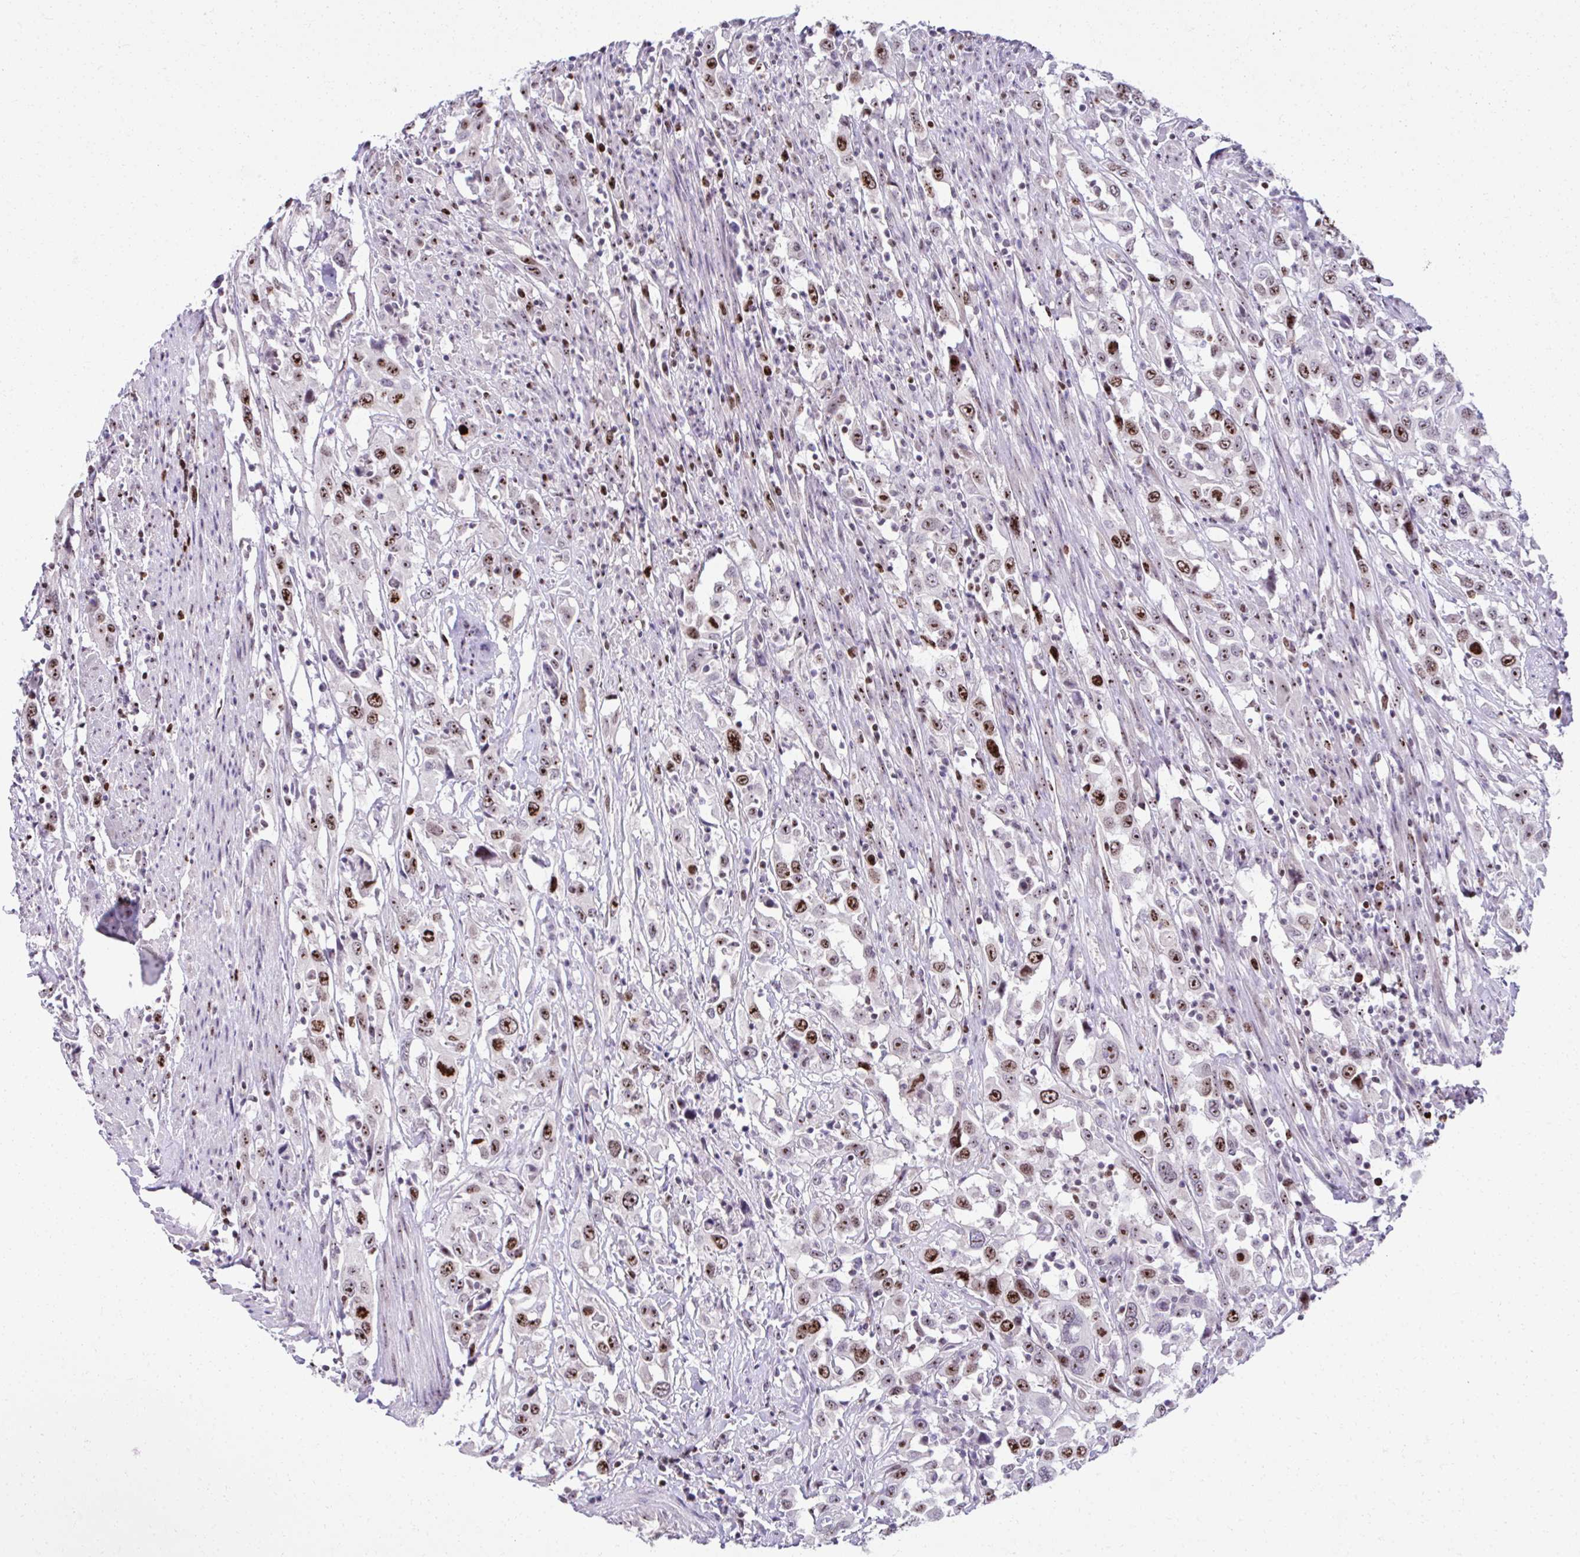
{"staining": {"intensity": "strong", "quantity": ">75%", "location": "nuclear"}, "tissue": "urothelial cancer", "cell_type": "Tumor cells", "image_type": "cancer", "snomed": [{"axis": "morphology", "description": "Urothelial carcinoma, High grade"}, {"axis": "topography", "description": "Urinary bladder"}], "caption": "Urothelial cancer stained for a protein (brown) exhibits strong nuclear positive positivity in about >75% of tumor cells.", "gene": "CEP72", "patient": {"sex": "male", "age": 61}}